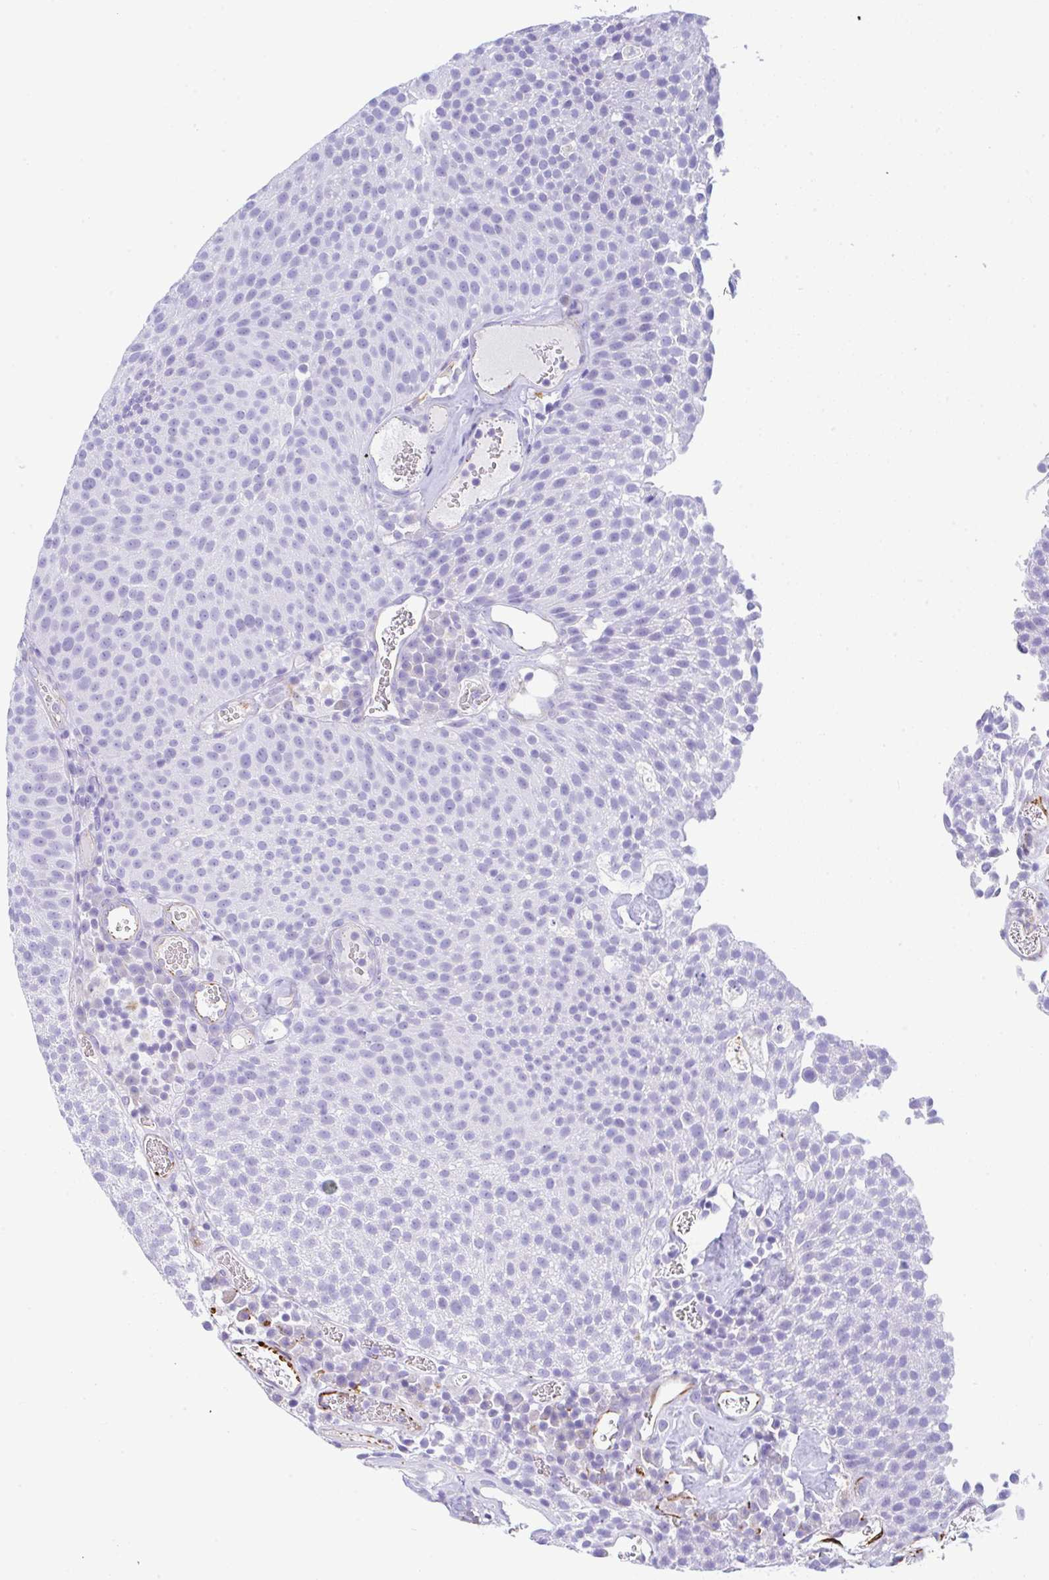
{"staining": {"intensity": "negative", "quantity": "none", "location": "none"}, "tissue": "urothelial cancer", "cell_type": "Tumor cells", "image_type": "cancer", "snomed": [{"axis": "morphology", "description": "Urothelial carcinoma, Low grade"}, {"axis": "topography", "description": "Urinary bladder"}], "caption": "IHC photomicrograph of human low-grade urothelial carcinoma stained for a protein (brown), which displays no positivity in tumor cells.", "gene": "NDUFAF8", "patient": {"sex": "female", "age": 79}}